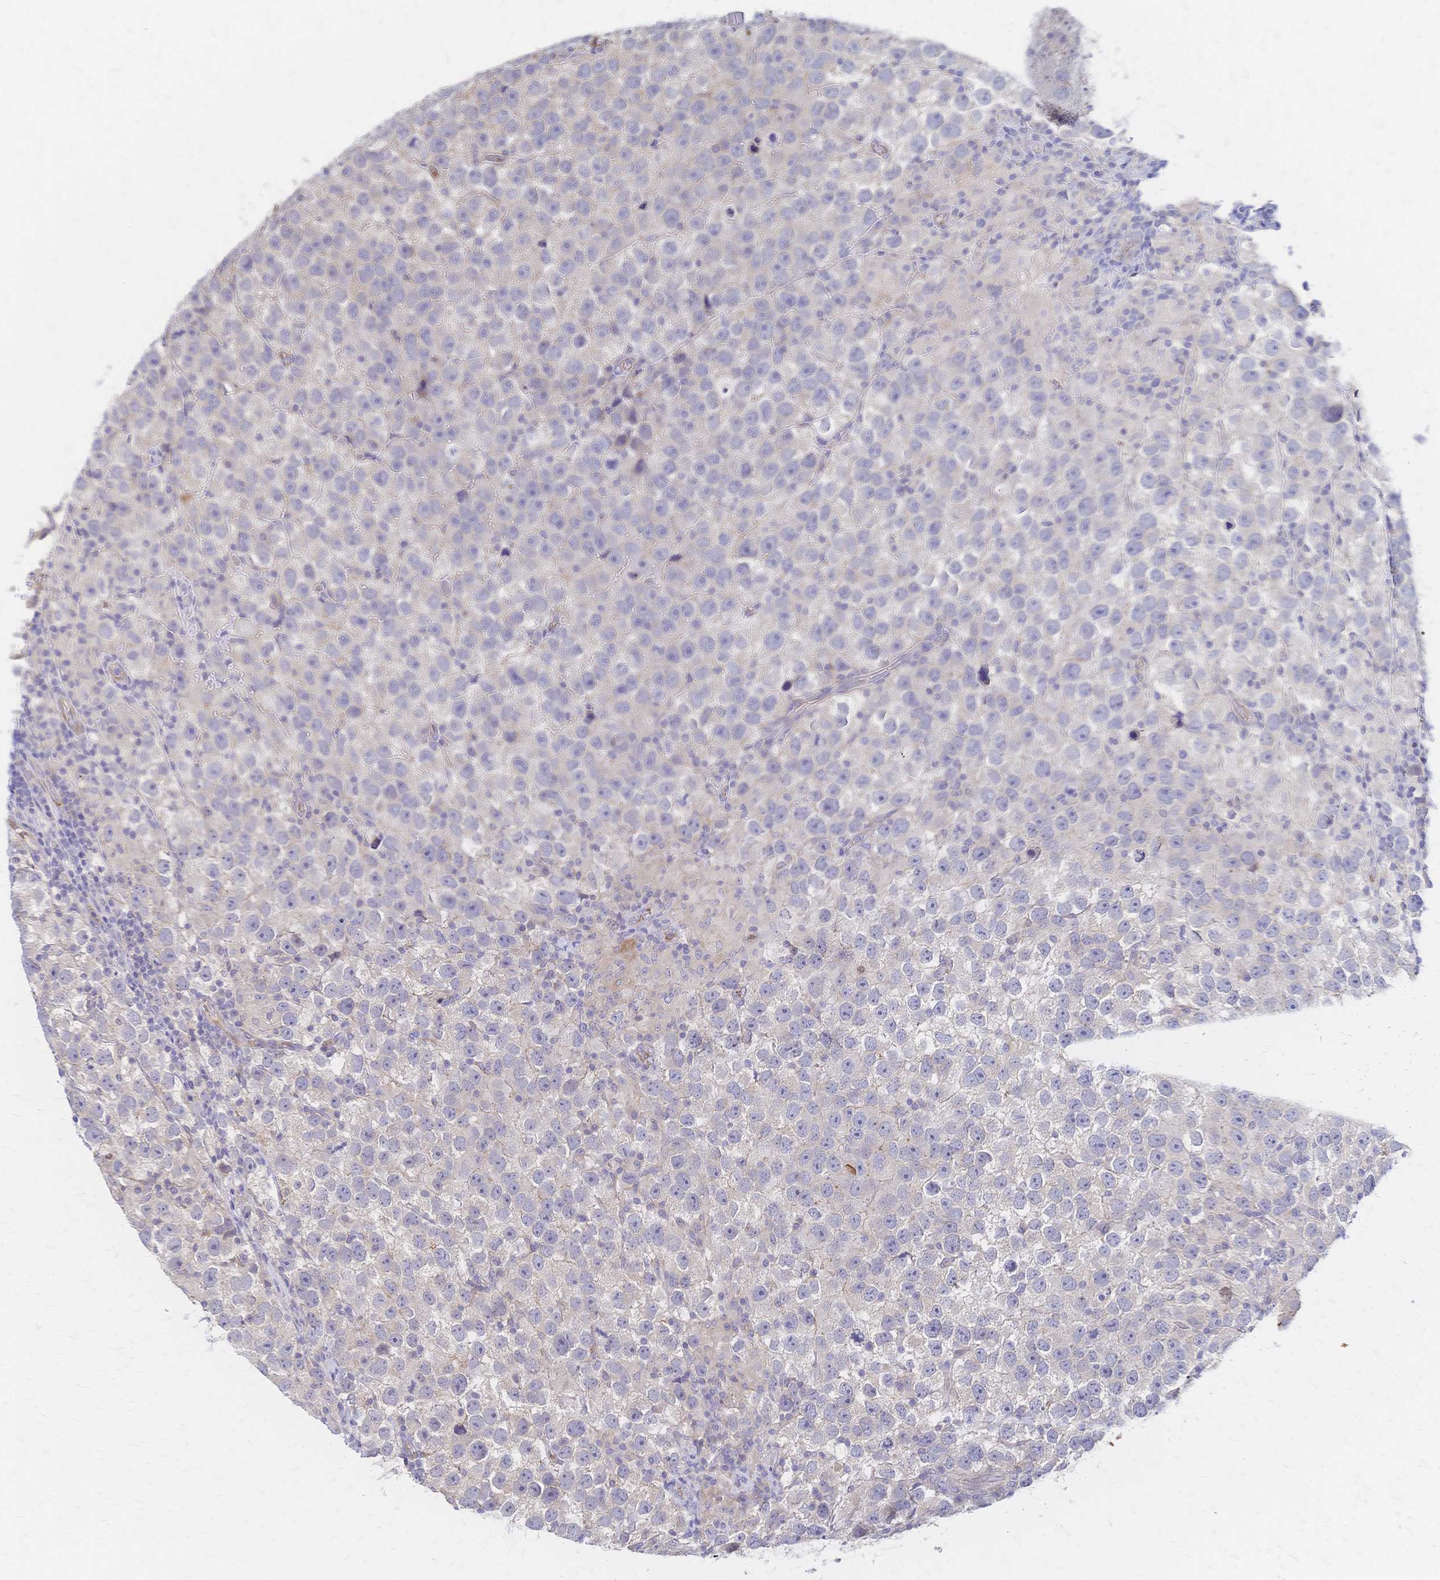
{"staining": {"intensity": "negative", "quantity": "none", "location": "none"}, "tissue": "testis cancer", "cell_type": "Tumor cells", "image_type": "cancer", "snomed": [{"axis": "morphology", "description": "Seminoma, NOS"}, {"axis": "topography", "description": "Testis"}], "caption": "Micrograph shows no protein expression in tumor cells of seminoma (testis) tissue.", "gene": "SLC5A1", "patient": {"sex": "male", "age": 26}}